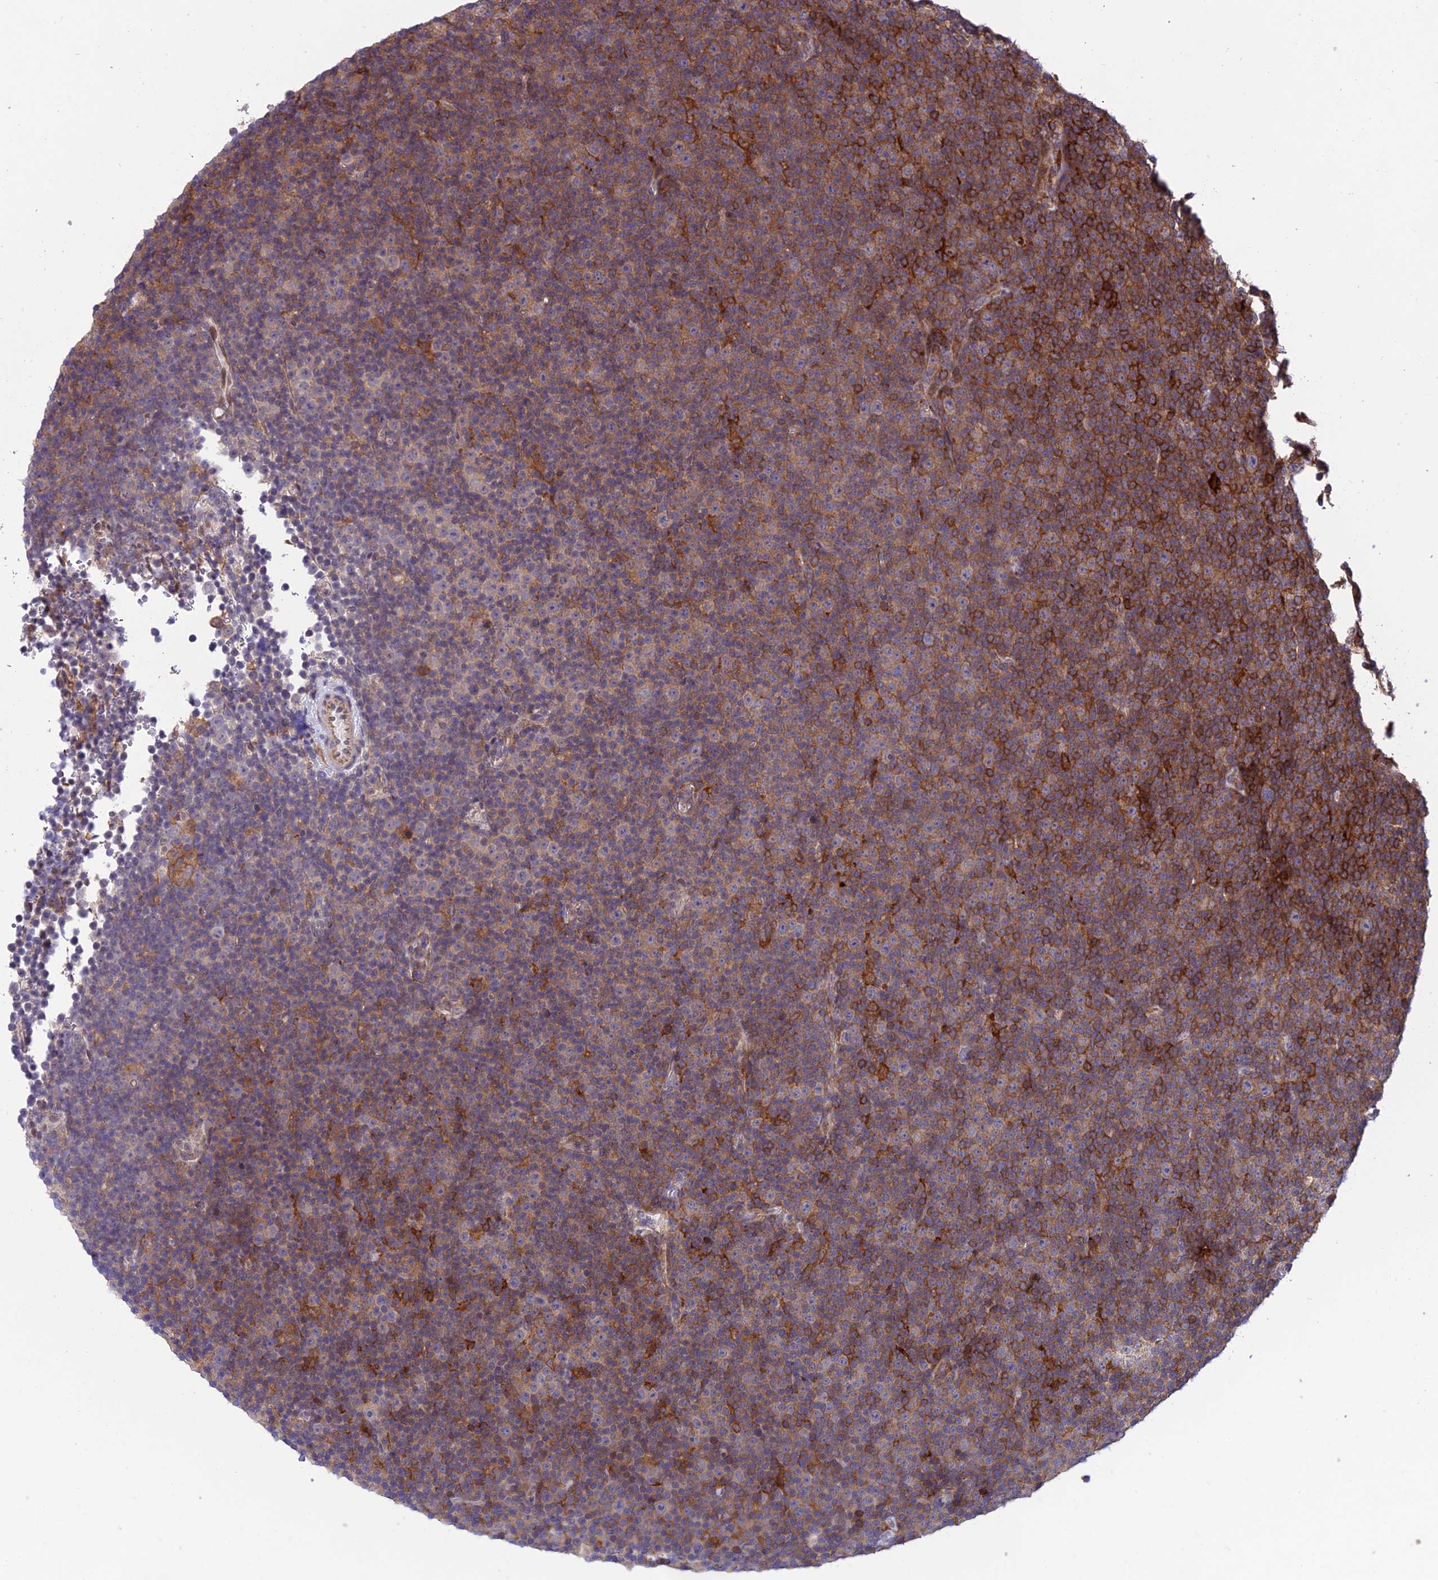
{"staining": {"intensity": "weak", "quantity": "<25%", "location": "cytoplasmic/membranous"}, "tissue": "lymphoma", "cell_type": "Tumor cells", "image_type": "cancer", "snomed": [{"axis": "morphology", "description": "Malignant lymphoma, non-Hodgkin's type, Low grade"}, {"axis": "topography", "description": "Lymph node"}], "caption": "High power microscopy micrograph of an immunohistochemistry (IHC) image of malignant lymphoma, non-Hodgkin's type (low-grade), revealing no significant positivity in tumor cells. (DAB (3,3'-diaminobenzidine) immunohistochemistry (IHC), high magnification).", "gene": "FAM76A", "patient": {"sex": "female", "age": 67}}